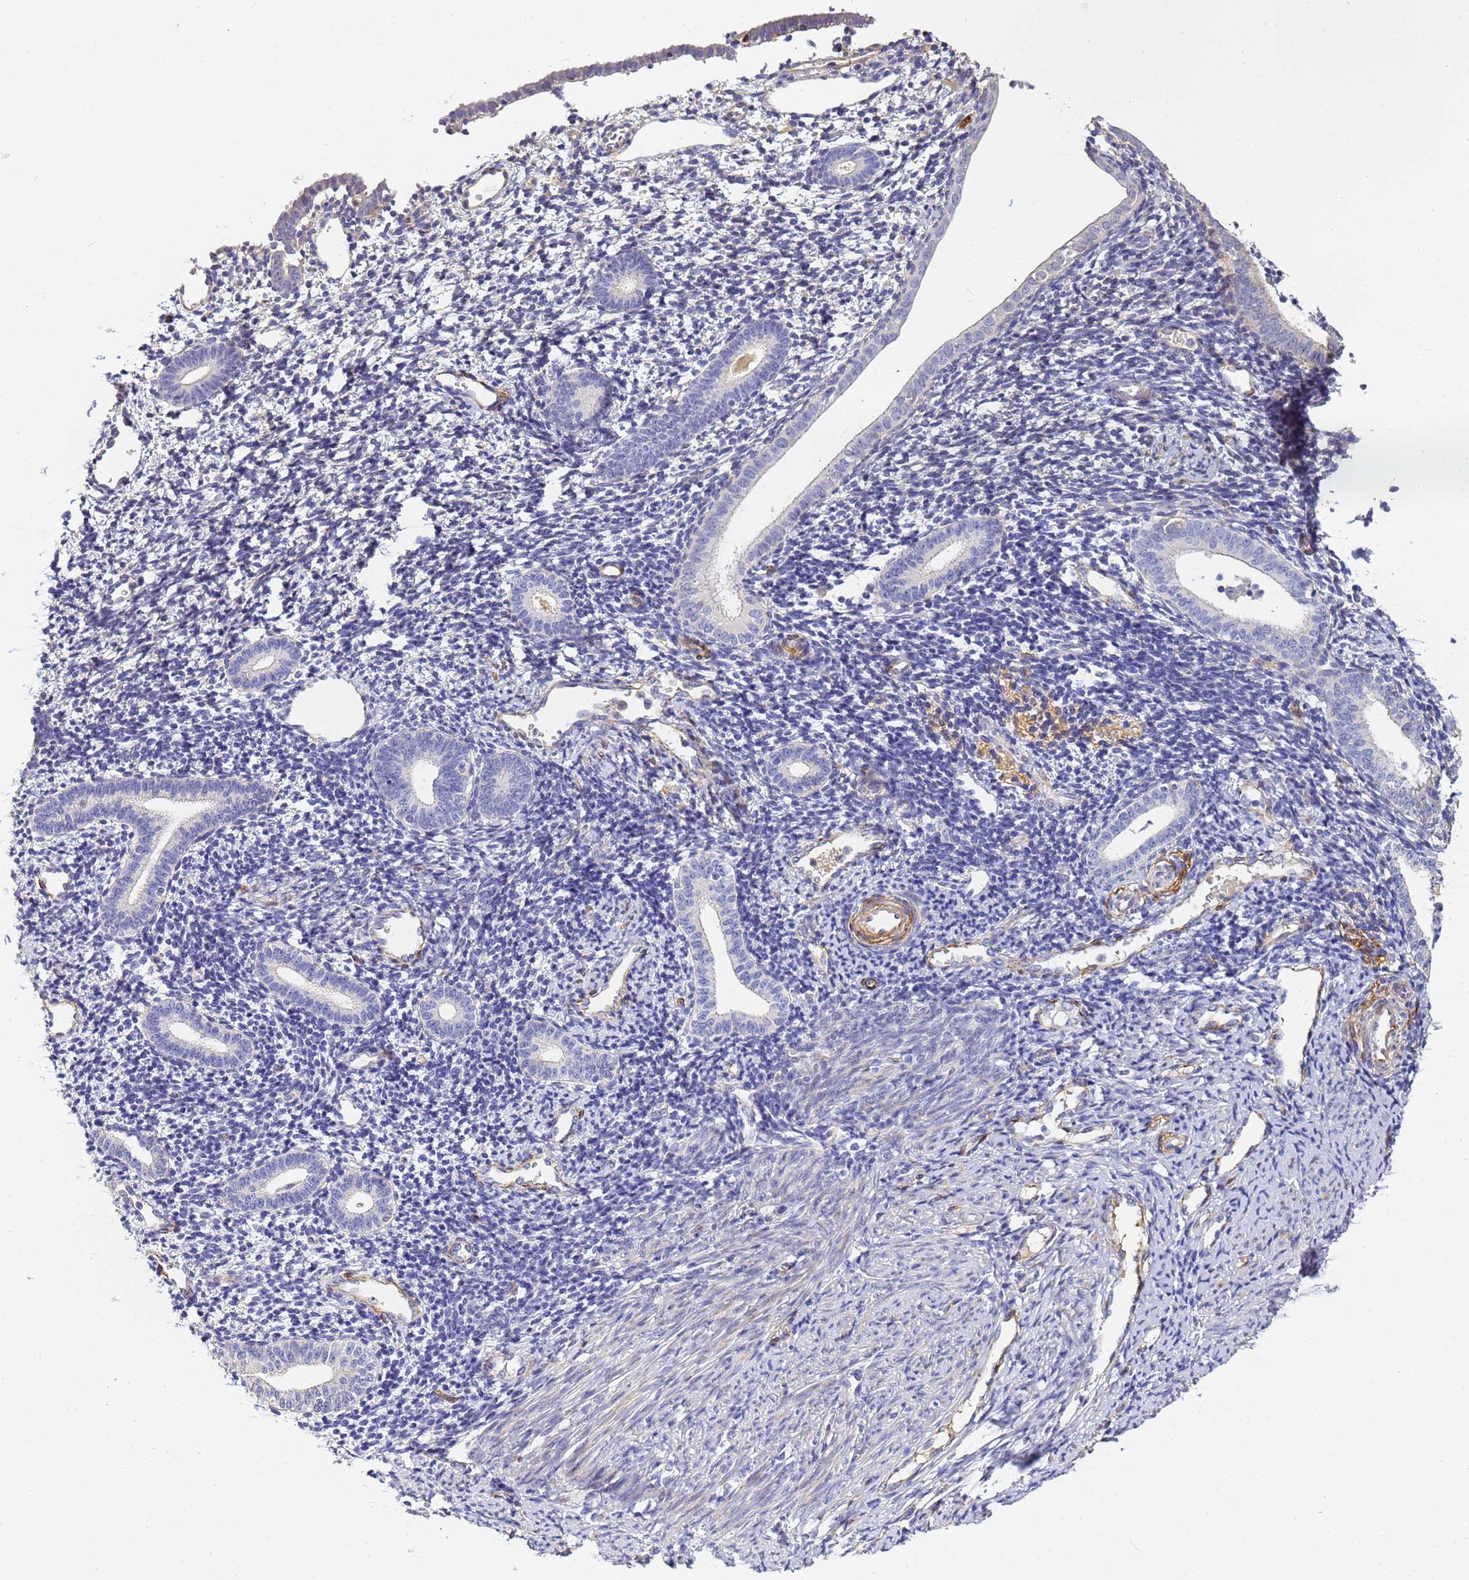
{"staining": {"intensity": "negative", "quantity": "none", "location": "none"}, "tissue": "endometrium", "cell_type": "Cells in endometrial stroma", "image_type": "normal", "snomed": [{"axis": "morphology", "description": "Normal tissue, NOS"}, {"axis": "topography", "description": "Endometrium"}], "caption": "Protein analysis of normal endometrium demonstrates no significant staining in cells in endometrial stroma.", "gene": "CFHR1", "patient": {"sex": "female", "age": 56}}